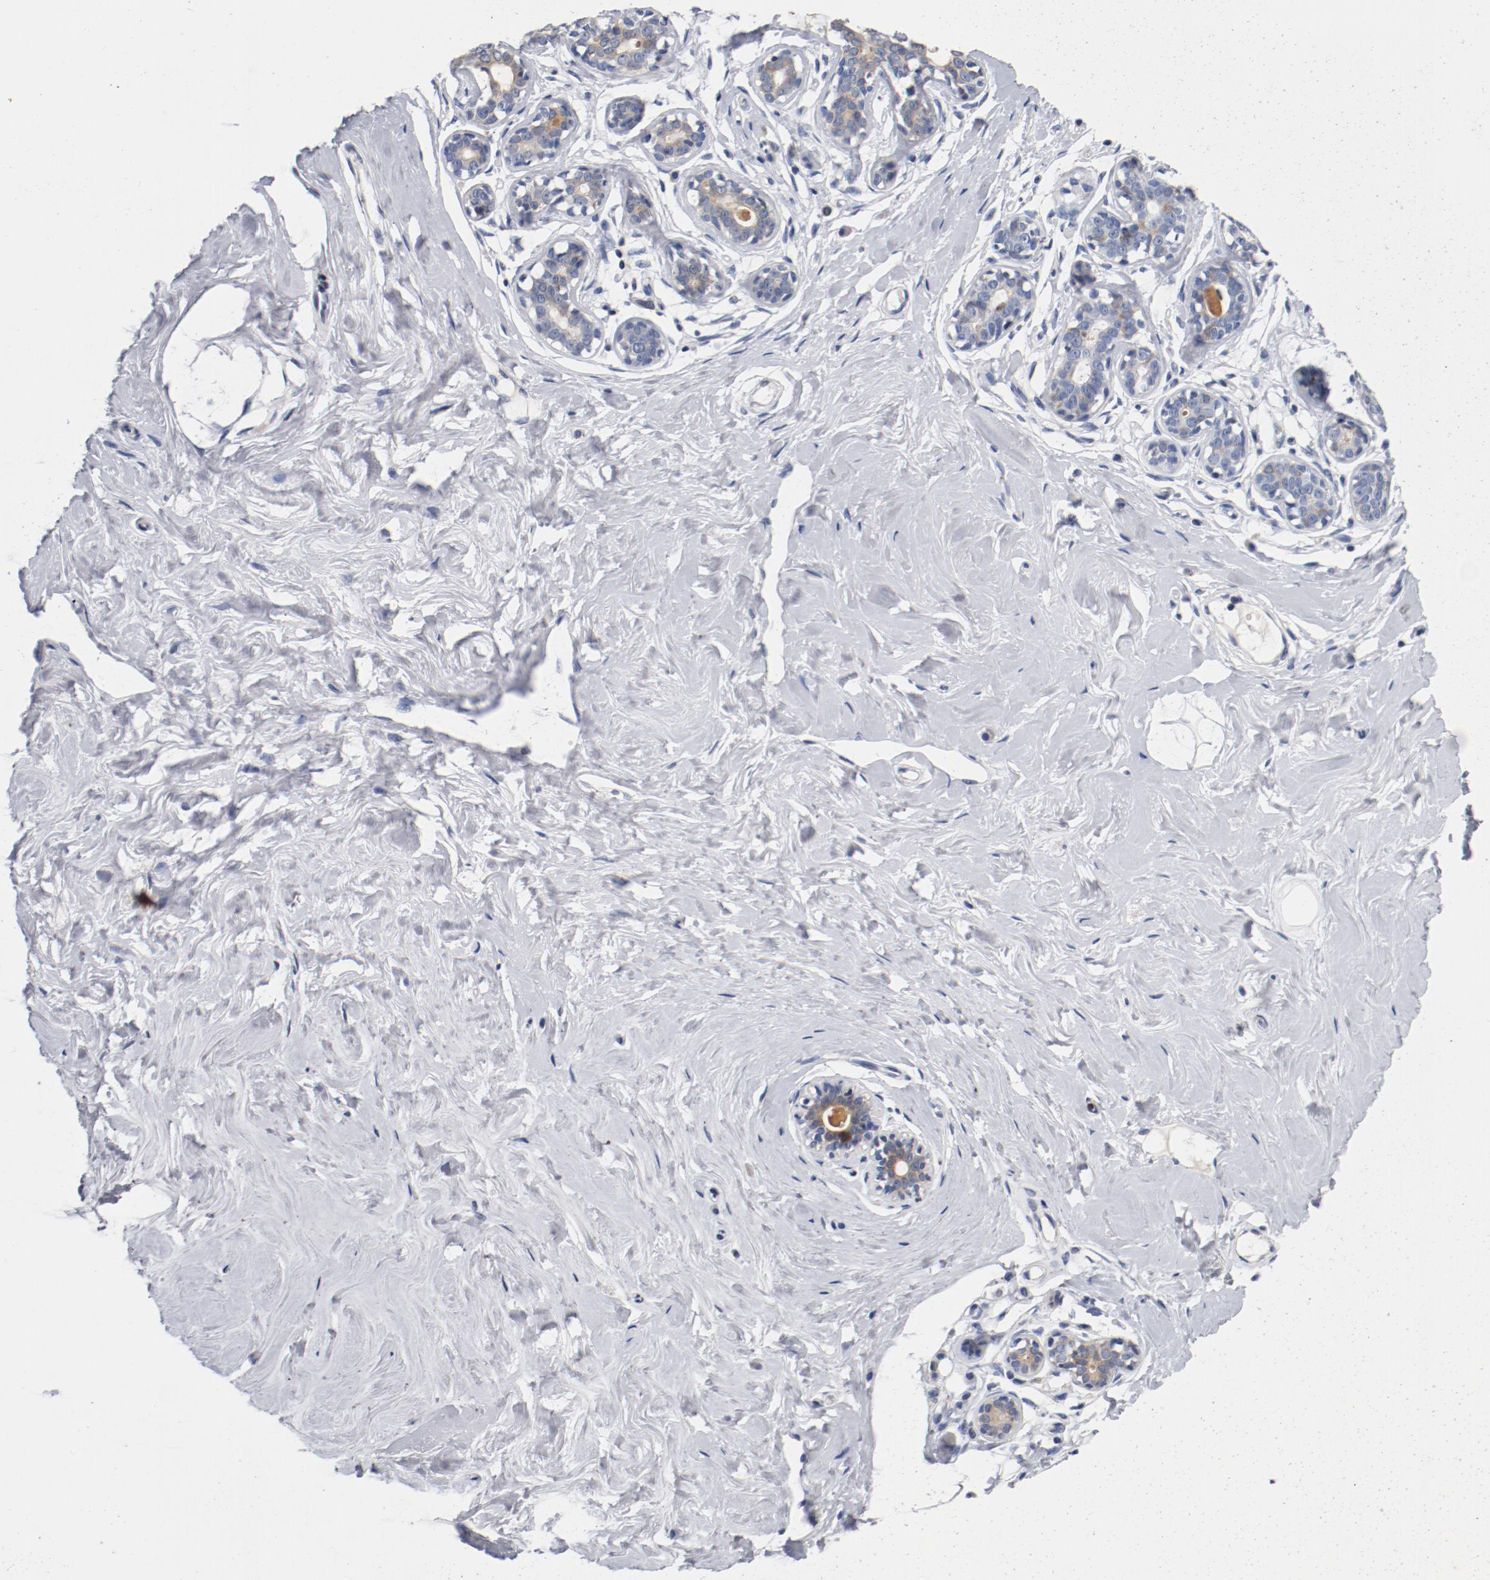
{"staining": {"intensity": "negative", "quantity": "none", "location": "none"}, "tissue": "breast", "cell_type": "Adipocytes", "image_type": "normal", "snomed": [{"axis": "morphology", "description": "Normal tissue, NOS"}, {"axis": "topography", "description": "Breast"}], "caption": "This is an immunohistochemistry image of benign human breast. There is no expression in adipocytes.", "gene": "PIM1", "patient": {"sex": "female", "age": 23}}